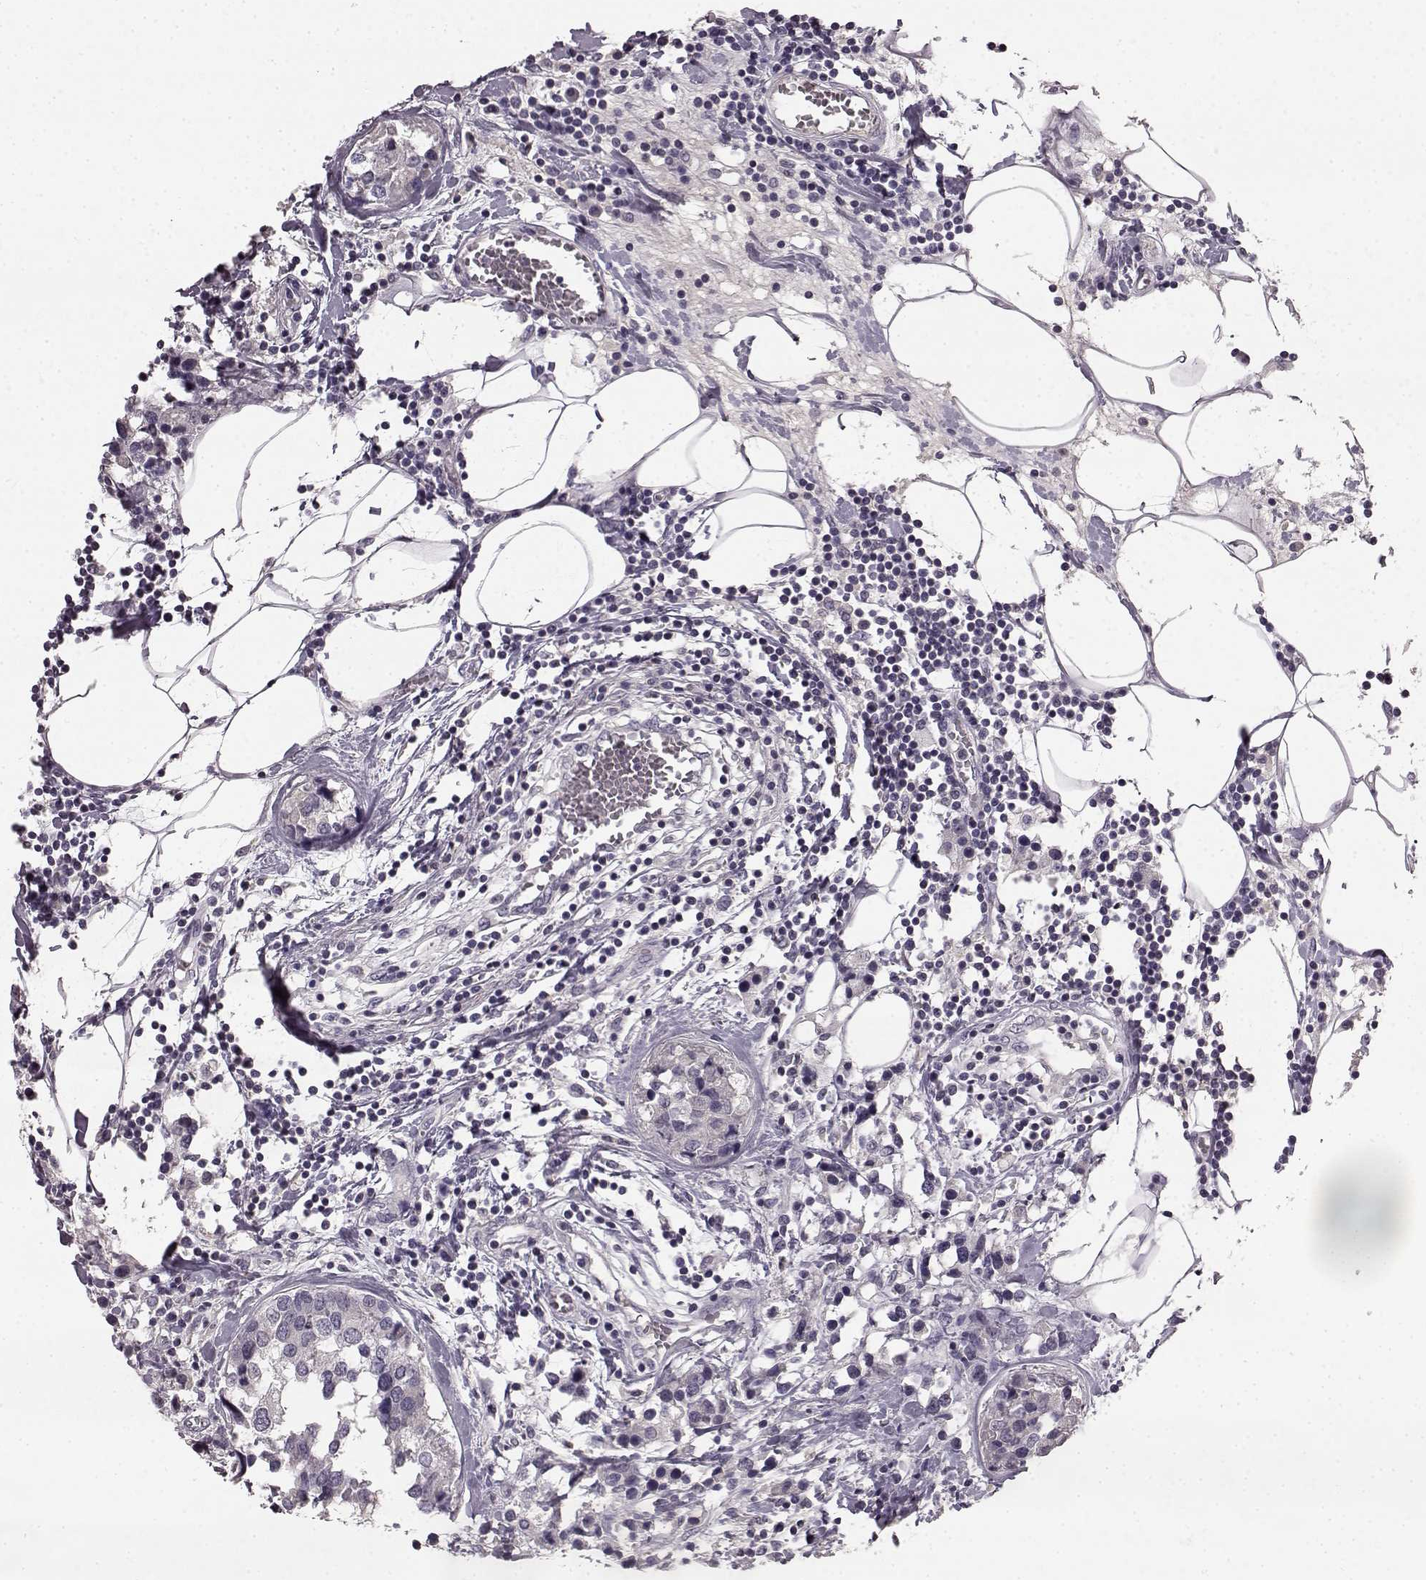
{"staining": {"intensity": "negative", "quantity": "none", "location": "none"}, "tissue": "breast cancer", "cell_type": "Tumor cells", "image_type": "cancer", "snomed": [{"axis": "morphology", "description": "Lobular carcinoma"}, {"axis": "topography", "description": "Breast"}], "caption": "High power microscopy image of an IHC micrograph of lobular carcinoma (breast), revealing no significant positivity in tumor cells. (Stains: DAB (3,3'-diaminobenzidine) IHC with hematoxylin counter stain, Microscopy: brightfield microscopy at high magnification).", "gene": "KRT85", "patient": {"sex": "female", "age": 59}}